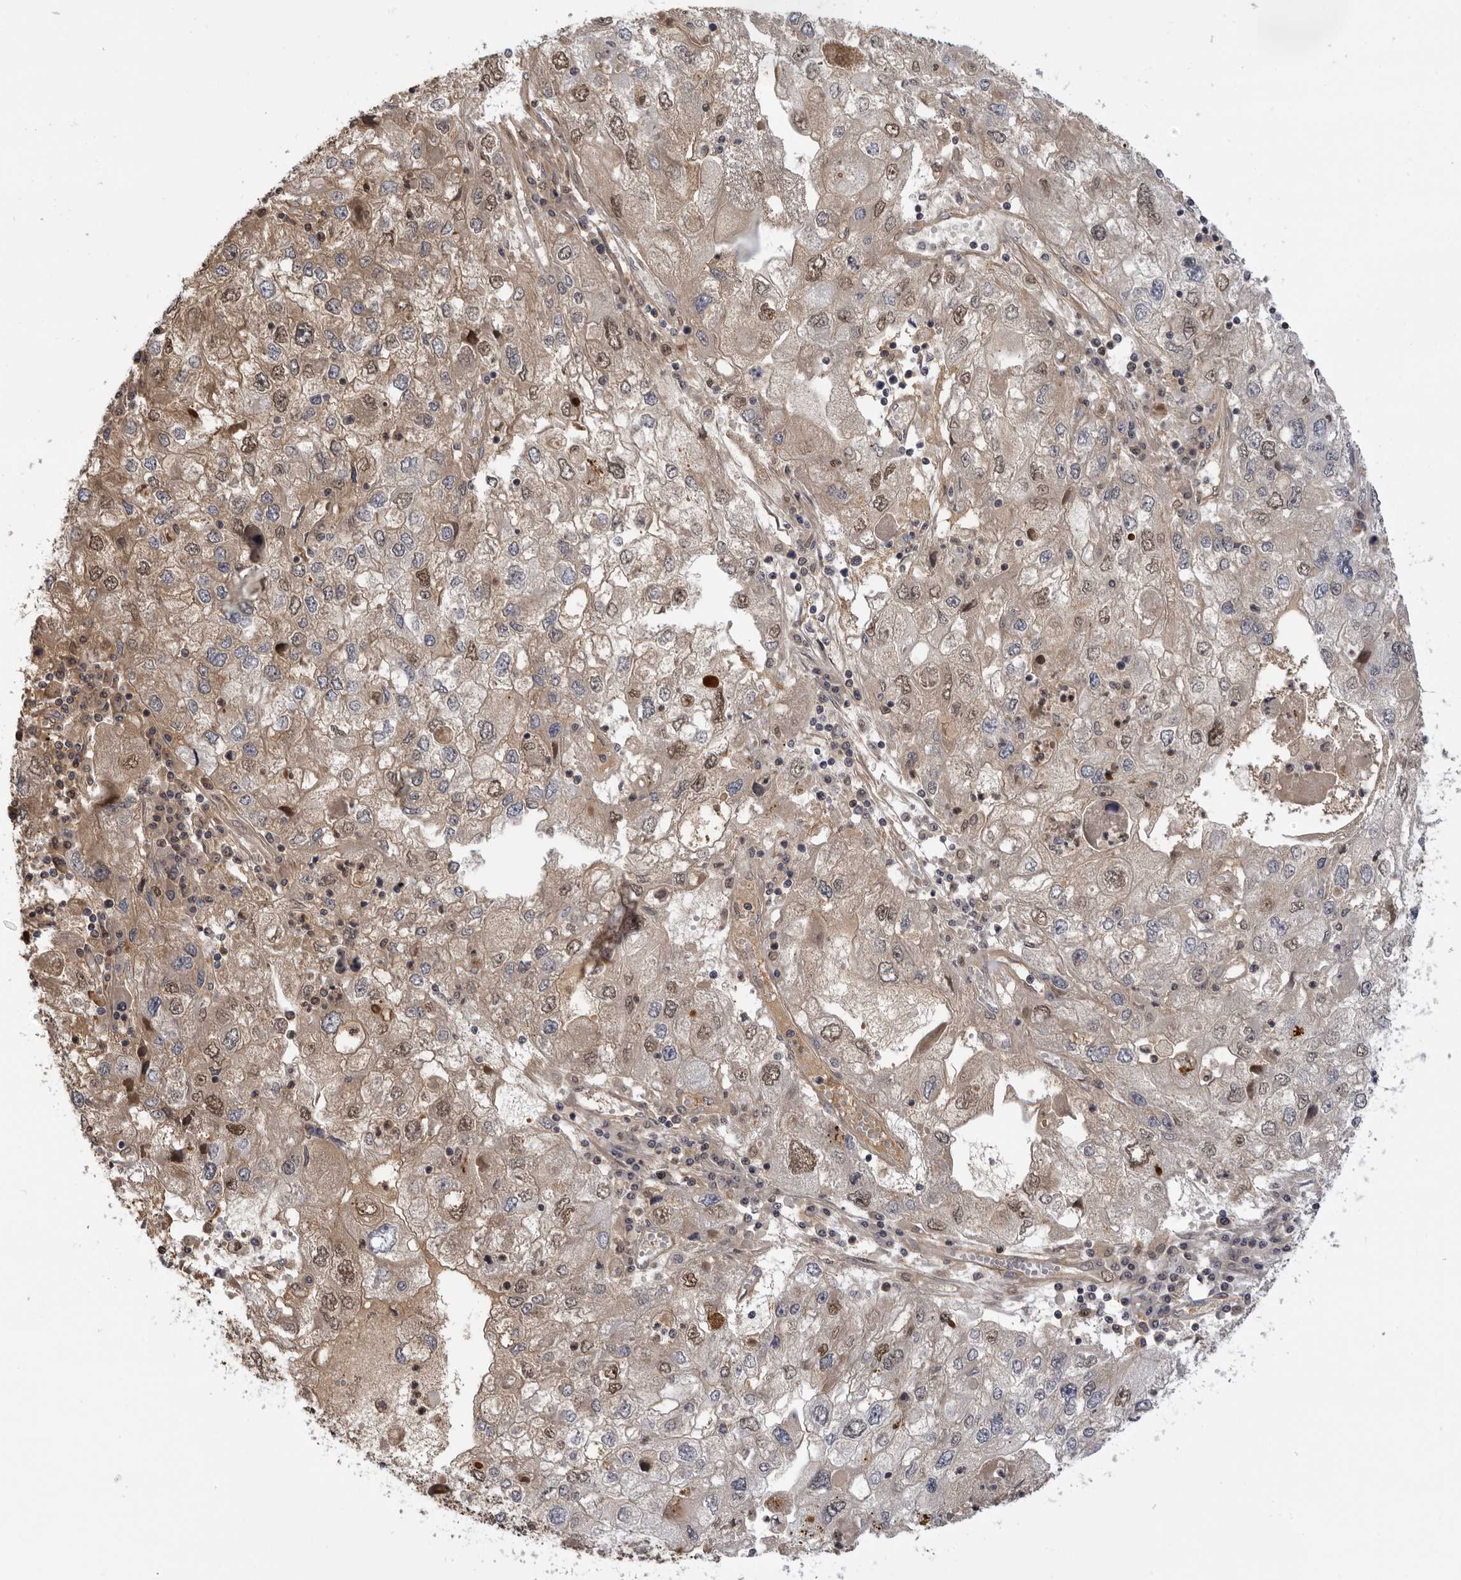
{"staining": {"intensity": "moderate", "quantity": "25%-75%", "location": "cytoplasmic/membranous,nuclear"}, "tissue": "endometrial cancer", "cell_type": "Tumor cells", "image_type": "cancer", "snomed": [{"axis": "morphology", "description": "Adenocarcinoma, NOS"}, {"axis": "topography", "description": "Endometrium"}], "caption": "Protein analysis of endometrial cancer tissue demonstrates moderate cytoplasmic/membranous and nuclear expression in approximately 25%-75% of tumor cells.", "gene": "PLEKHF2", "patient": {"sex": "female", "age": 49}}